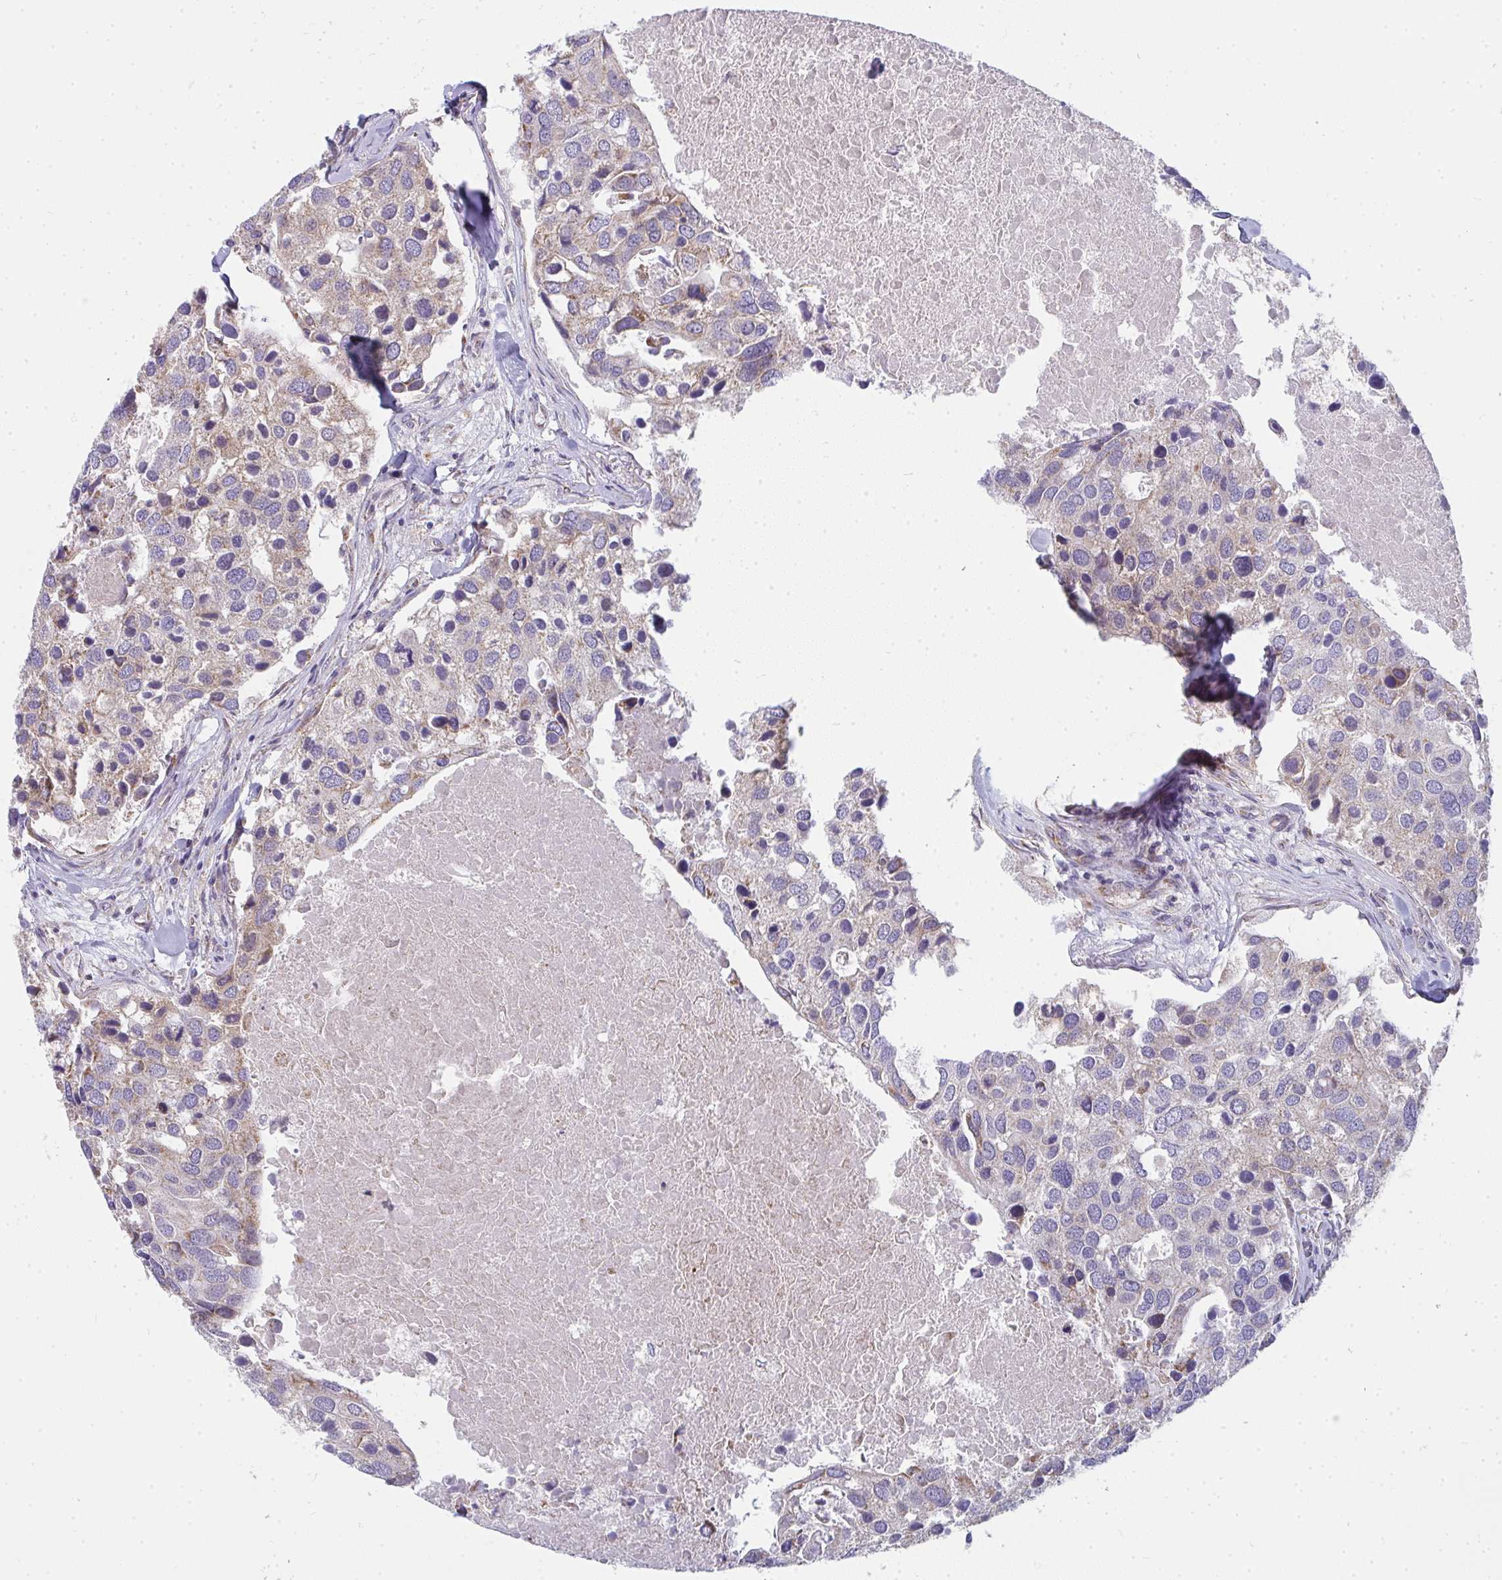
{"staining": {"intensity": "weak", "quantity": "<25%", "location": "cytoplasmic/membranous"}, "tissue": "breast cancer", "cell_type": "Tumor cells", "image_type": "cancer", "snomed": [{"axis": "morphology", "description": "Duct carcinoma"}, {"axis": "topography", "description": "Breast"}], "caption": "Protein analysis of breast infiltrating ductal carcinoma demonstrates no significant staining in tumor cells. (IHC, brightfield microscopy, high magnification).", "gene": "FAHD1", "patient": {"sex": "female", "age": 83}}